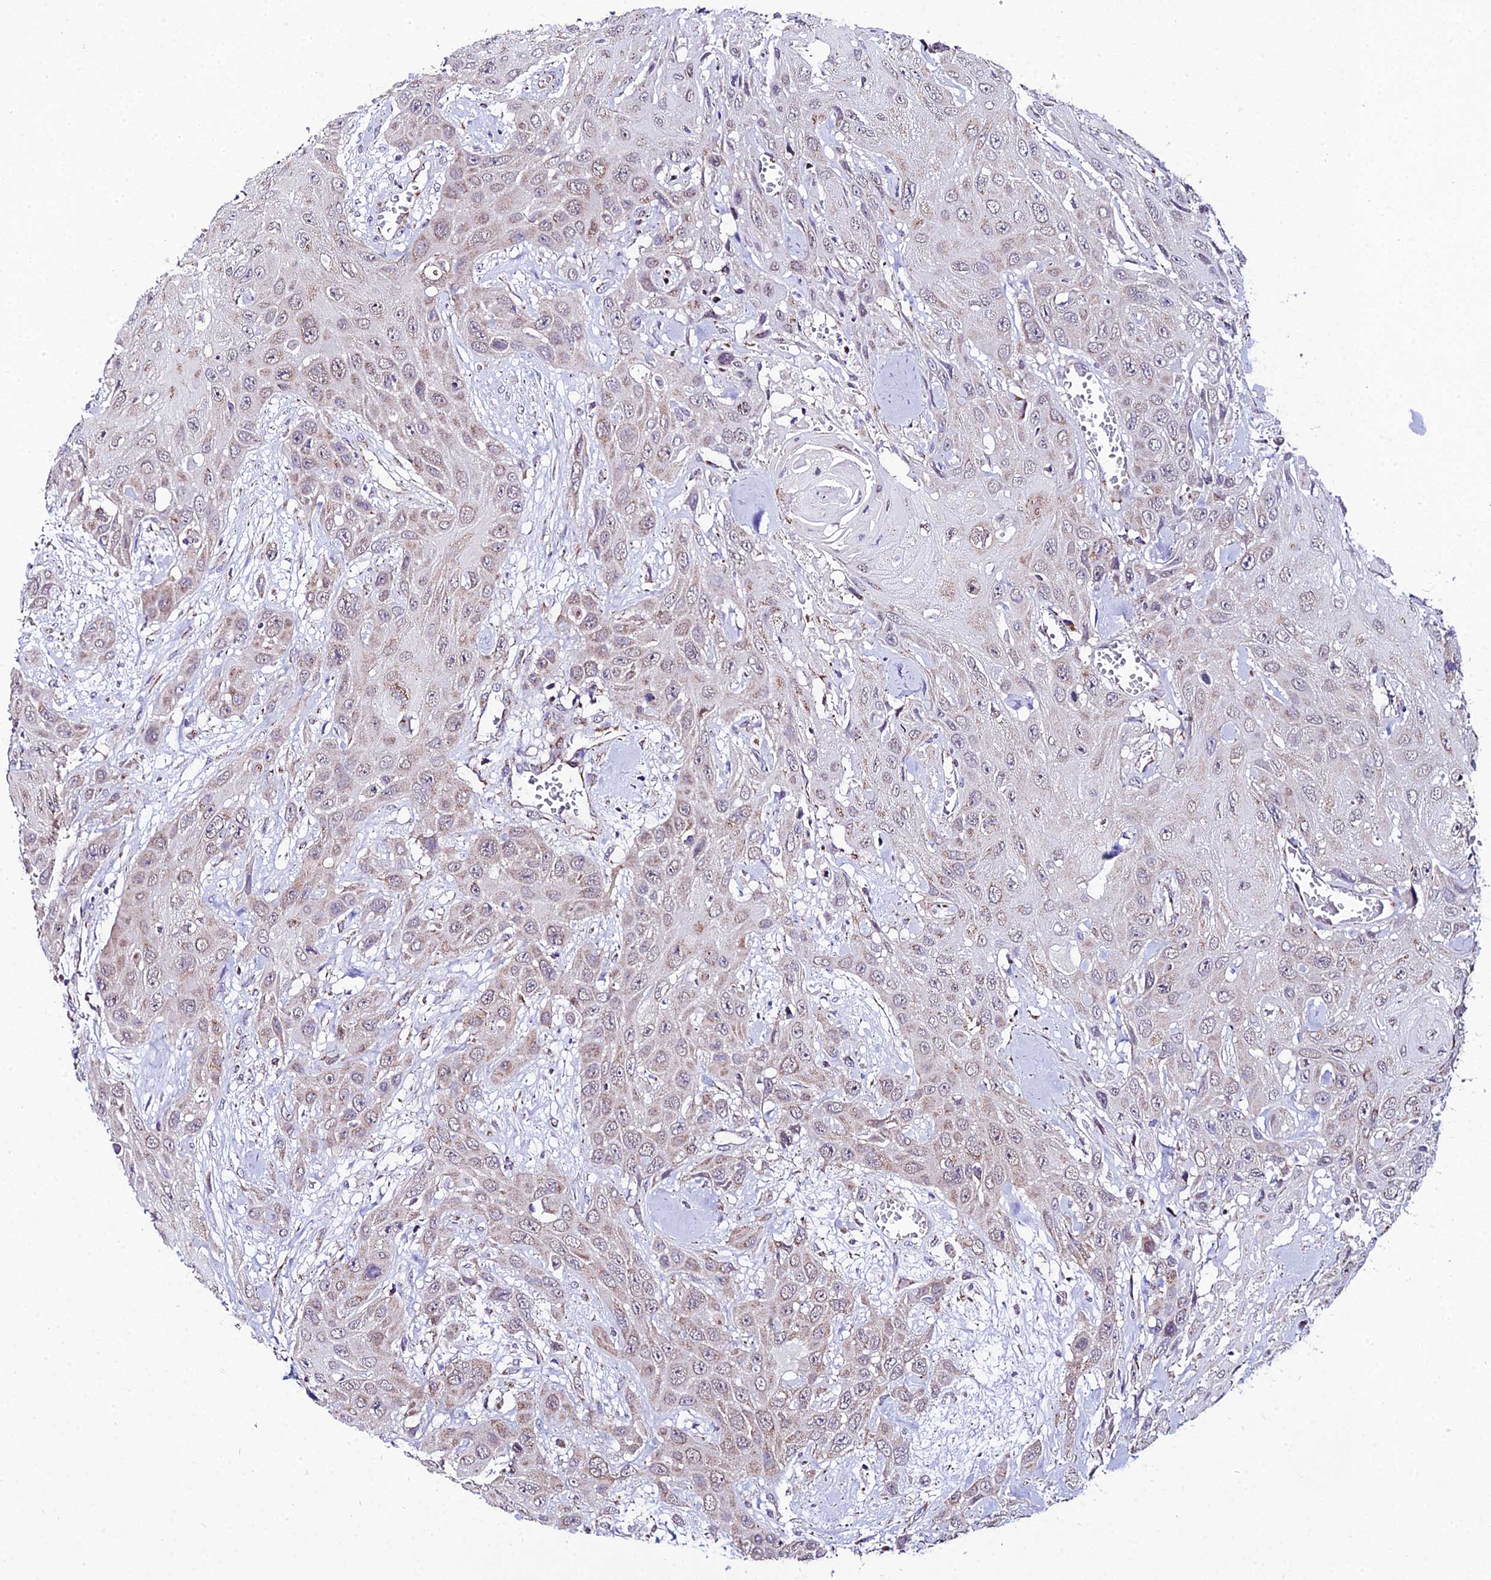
{"staining": {"intensity": "weak", "quantity": "25%-75%", "location": "cytoplasmic/membranous"}, "tissue": "head and neck cancer", "cell_type": "Tumor cells", "image_type": "cancer", "snomed": [{"axis": "morphology", "description": "Squamous cell carcinoma, NOS"}, {"axis": "topography", "description": "Head-Neck"}], "caption": "Protein expression analysis of head and neck cancer displays weak cytoplasmic/membranous positivity in approximately 25%-75% of tumor cells. (Stains: DAB in brown, nuclei in blue, Microscopy: brightfield microscopy at high magnification).", "gene": "PSMD2", "patient": {"sex": "male", "age": 81}}